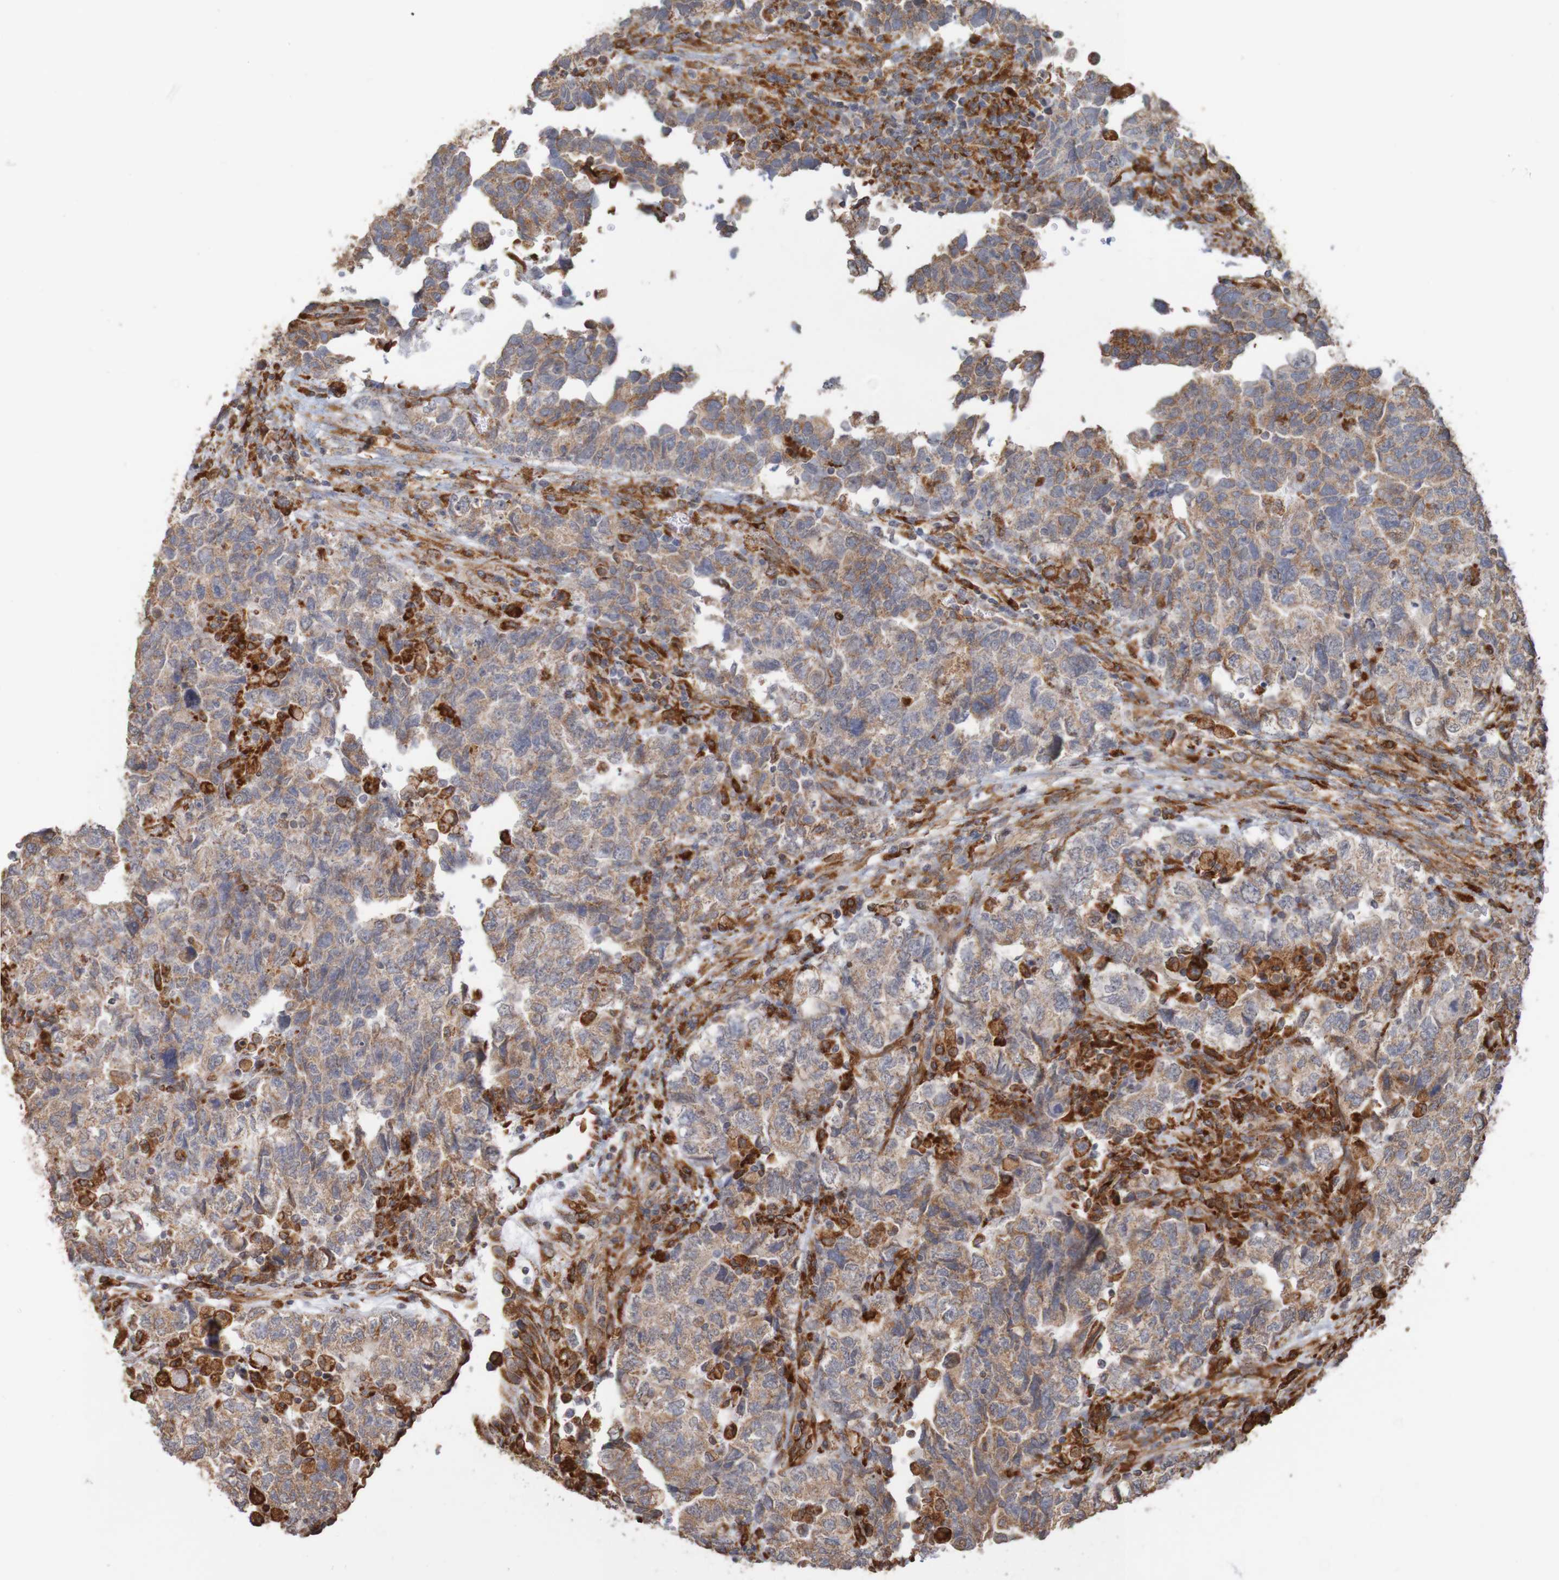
{"staining": {"intensity": "moderate", "quantity": ">75%", "location": "cytoplasmic/membranous"}, "tissue": "testis cancer", "cell_type": "Tumor cells", "image_type": "cancer", "snomed": [{"axis": "morphology", "description": "Carcinoma, Embryonal, NOS"}, {"axis": "topography", "description": "Testis"}], "caption": "Human testis cancer (embryonal carcinoma) stained with a protein marker shows moderate staining in tumor cells.", "gene": "PDIA3", "patient": {"sex": "male", "age": 36}}